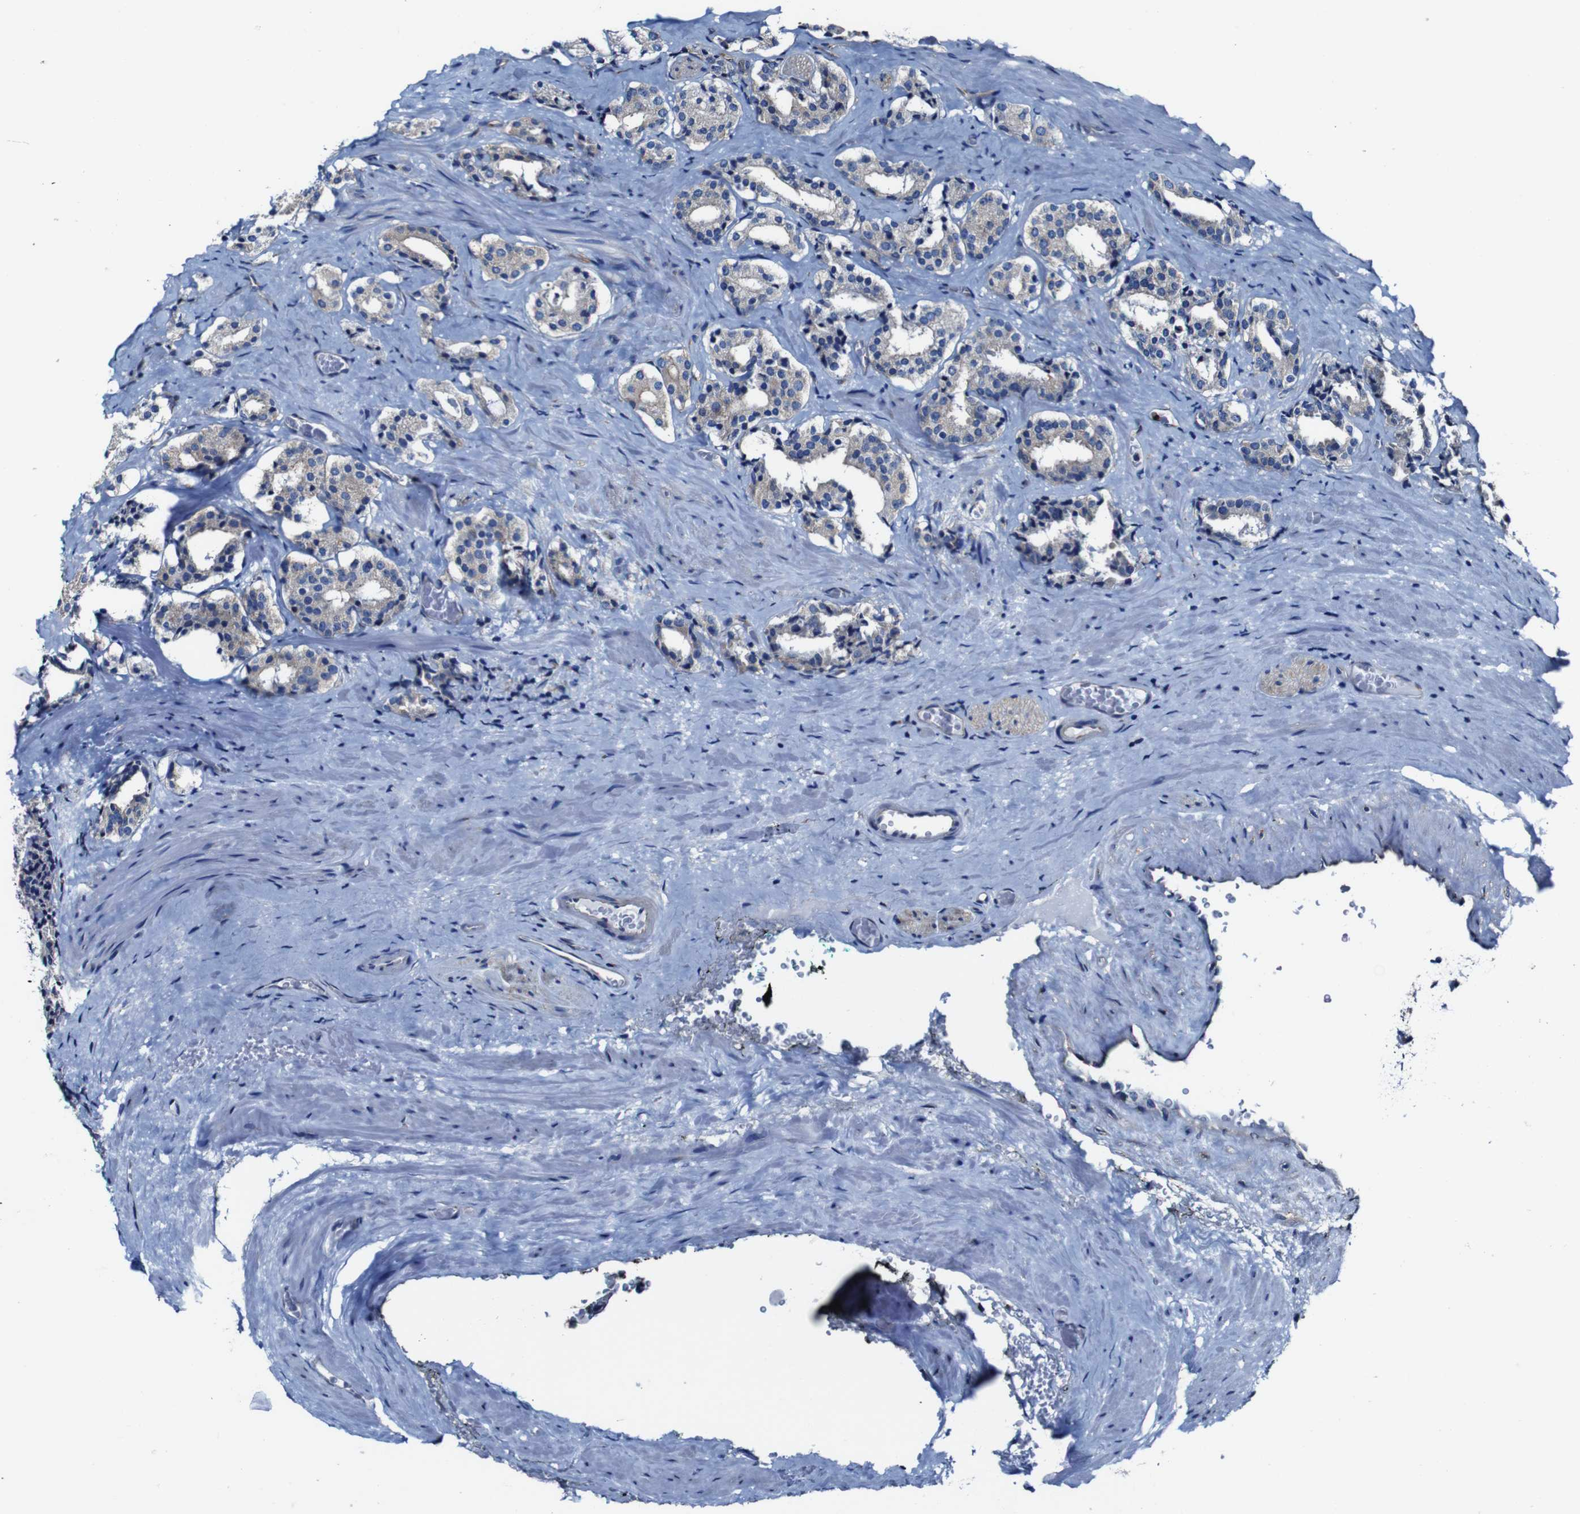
{"staining": {"intensity": "weak", "quantity": "25%-75%", "location": "cytoplasmic/membranous"}, "tissue": "prostate cancer", "cell_type": "Tumor cells", "image_type": "cancer", "snomed": [{"axis": "morphology", "description": "Adenocarcinoma, High grade"}, {"axis": "topography", "description": "Prostate"}], "caption": "The immunohistochemical stain labels weak cytoplasmic/membranous positivity in tumor cells of prostate cancer tissue.", "gene": "CSF1R", "patient": {"sex": "male", "age": 60}}